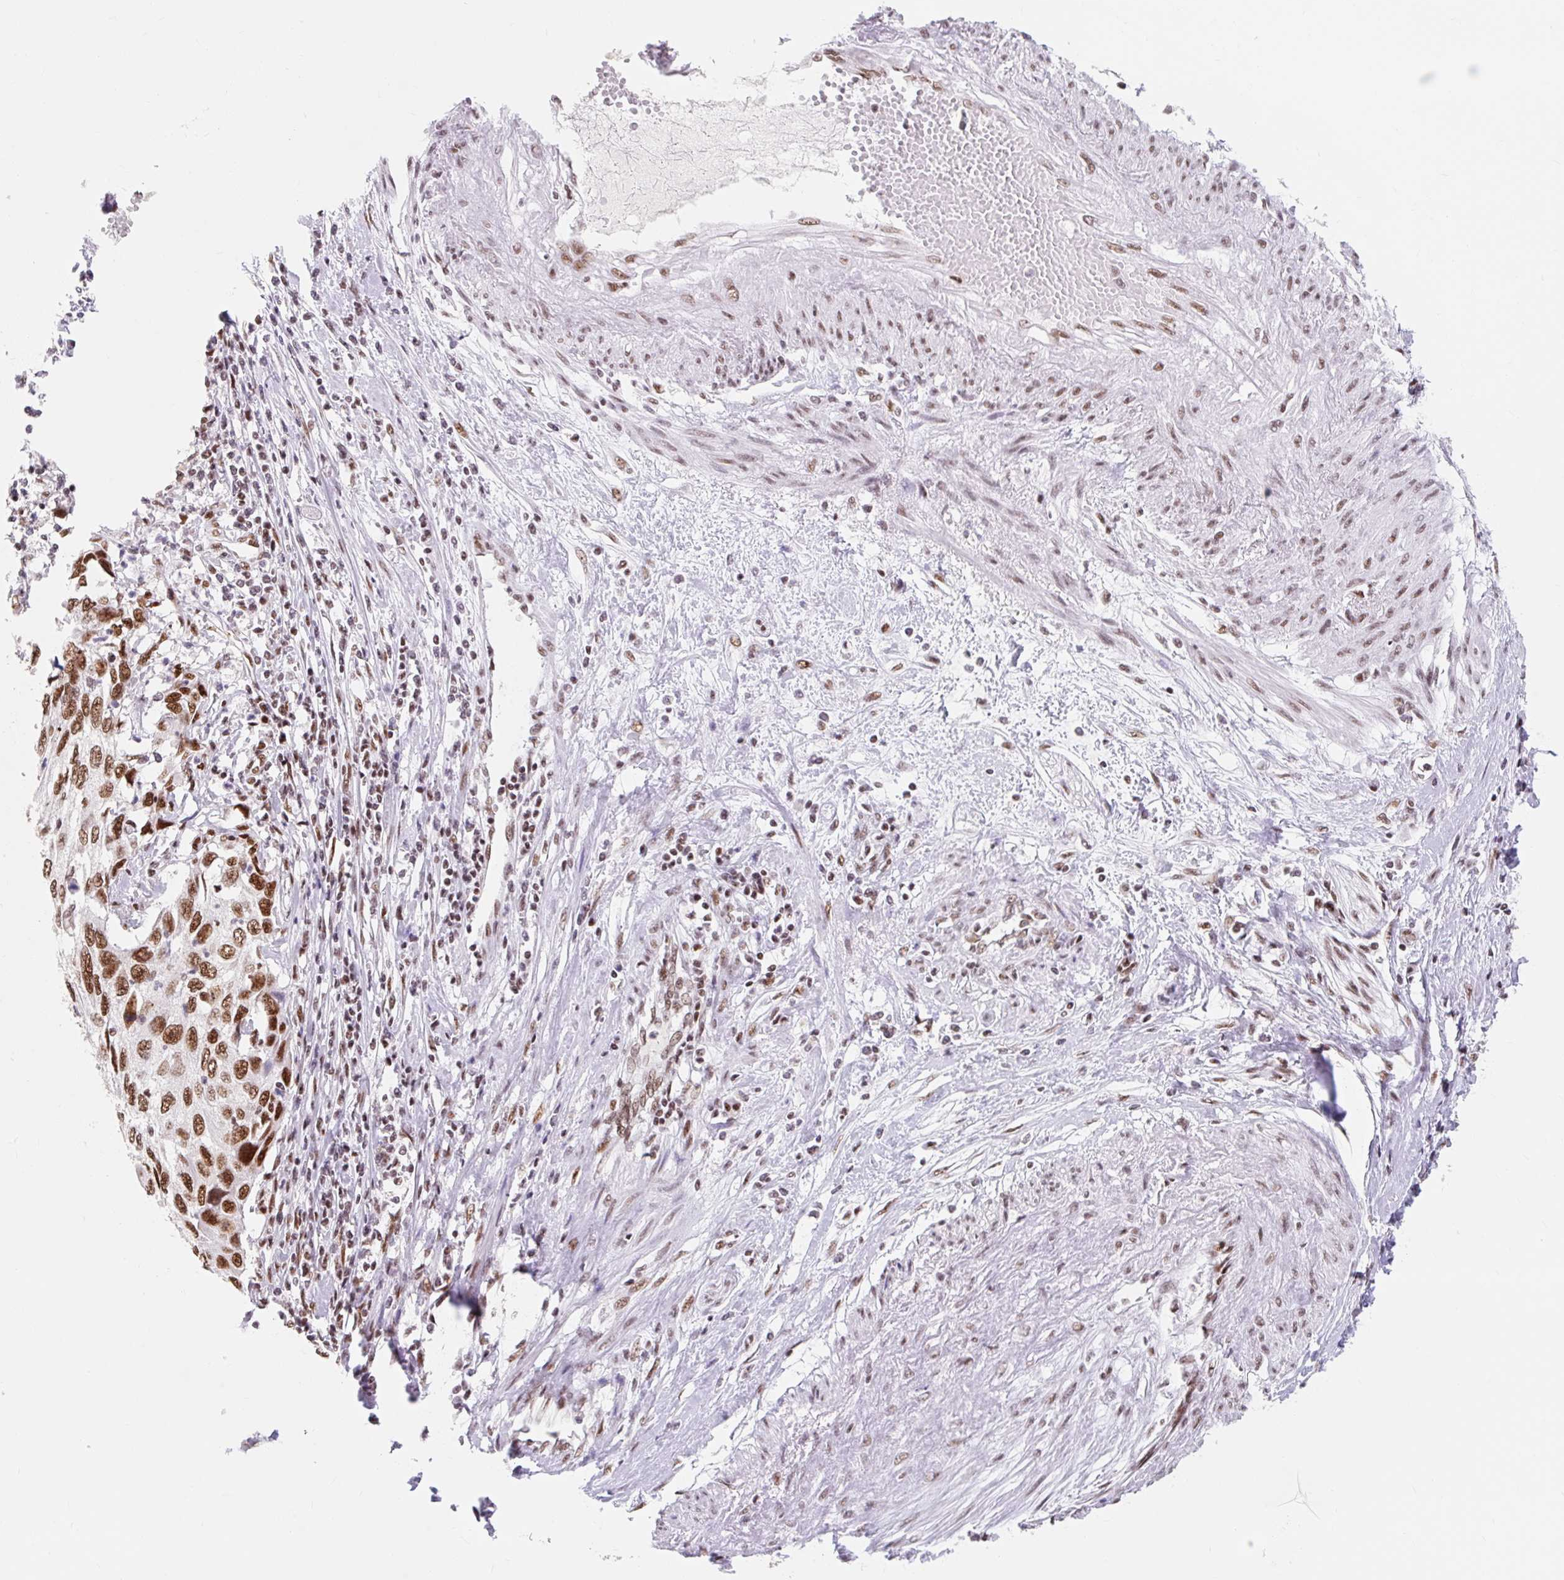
{"staining": {"intensity": "strong", "quantity": ">75%", "location": "nuclear"}, "tissue": "cervical cancer", "cell_type": "Tumor cells", "image_type": "cancer", "snomed": [{"axis": "morphology", "description": "Squamous cell carcinoma, NOS"}, {"axis": "topography", "description": "Cervix"}], "caption": "Cervical cancer was stained to show a protein in brown. There is high levels of strong nuclear positivity in about >75% of tumor cells.", "gene": "SRSF10", "patient": {"sex": "female", "age": 70}}